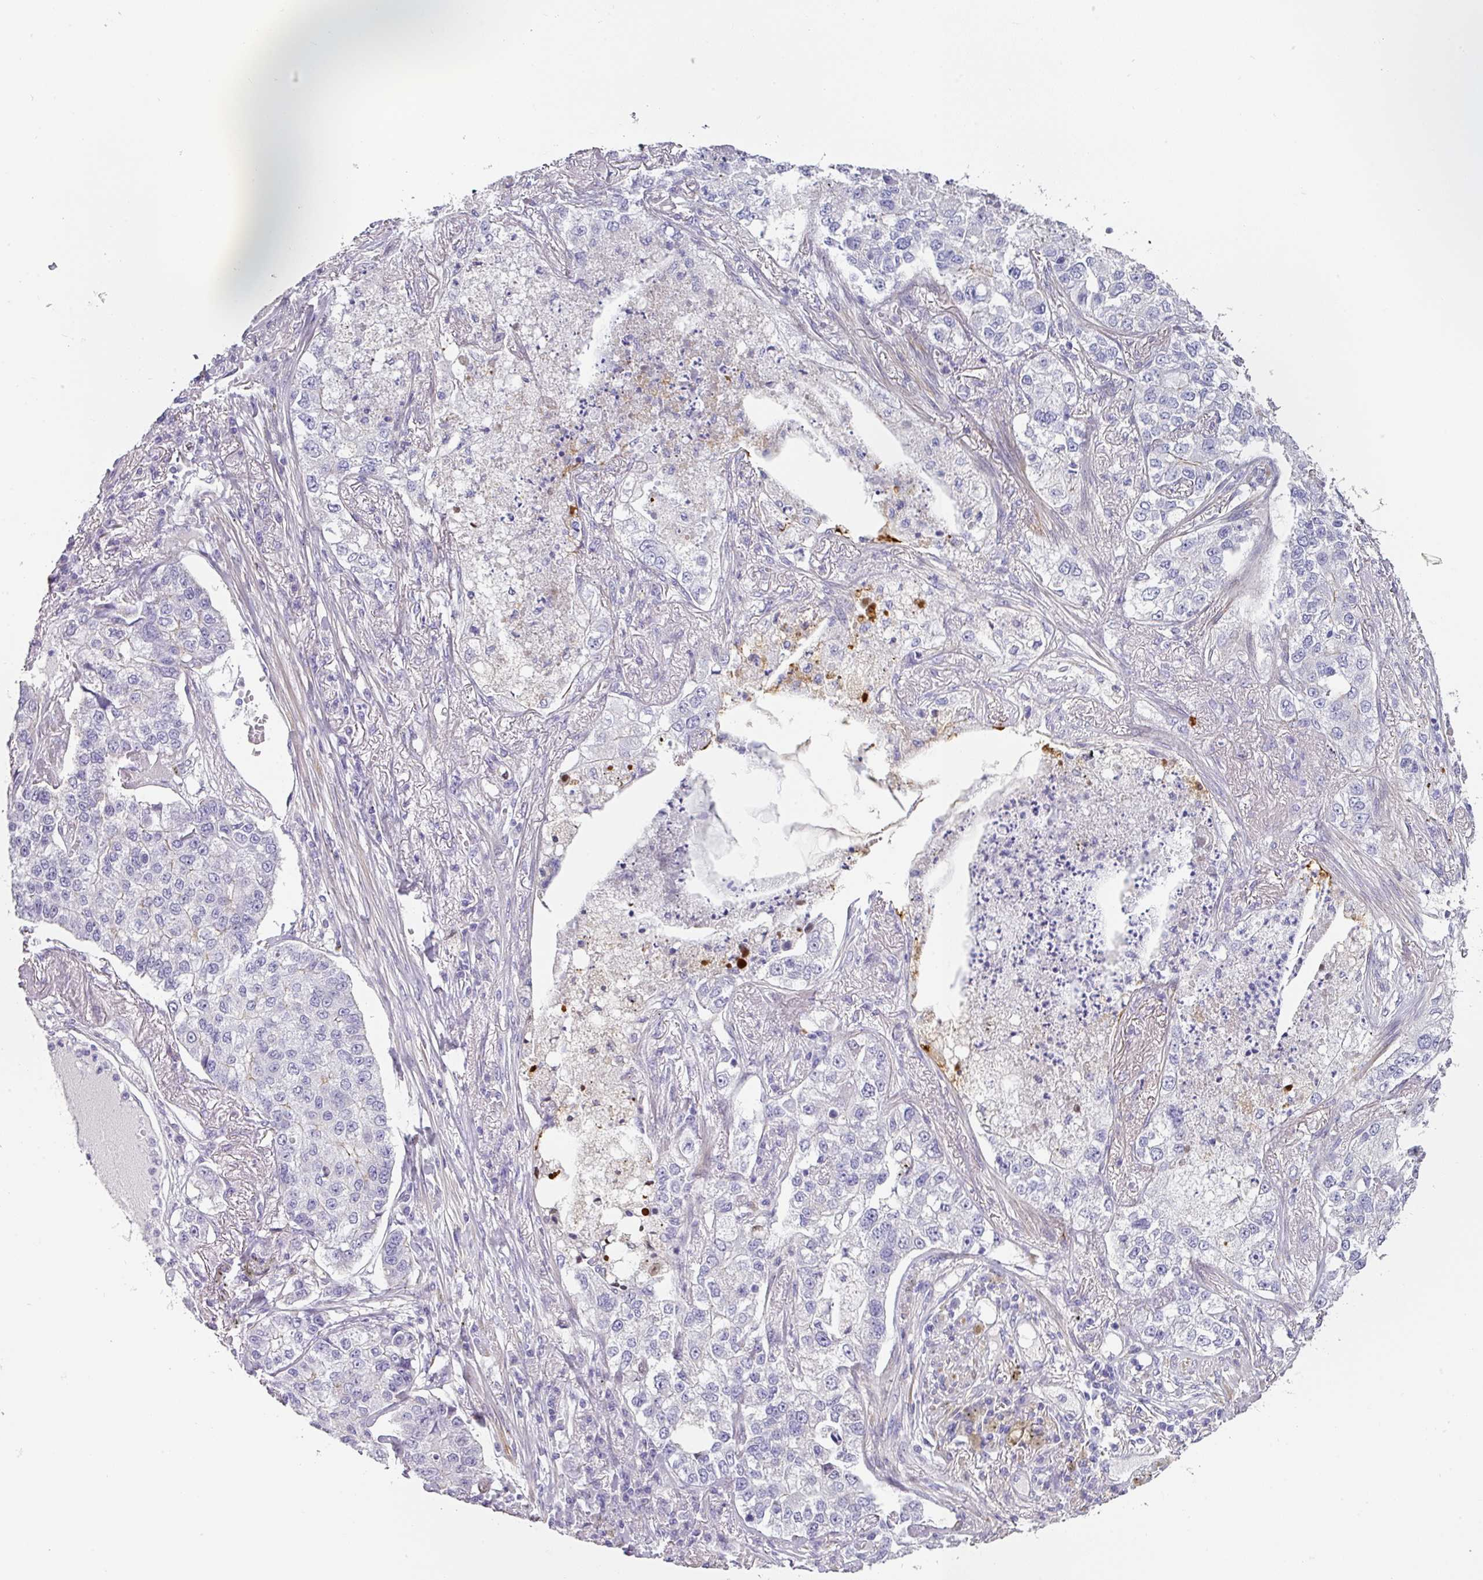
{"staining": {"intensity": "negative", "quantity": "none", "location": "none"}, "tissue": "lung cancer", "cell_type": "Tumor cells", "image_type": "cancer", "snomed": [{"axis": "morphology", "description": "Adenocarcinoma, NOS"}, {"axis": "topography", "description": "Lung"}], "caption": "This is a image of IHC staining of lung cancer, which shows no staining in tumor cells.", "gene": "ANKRD29", "patient": {"sex": "male", "age": 49}}